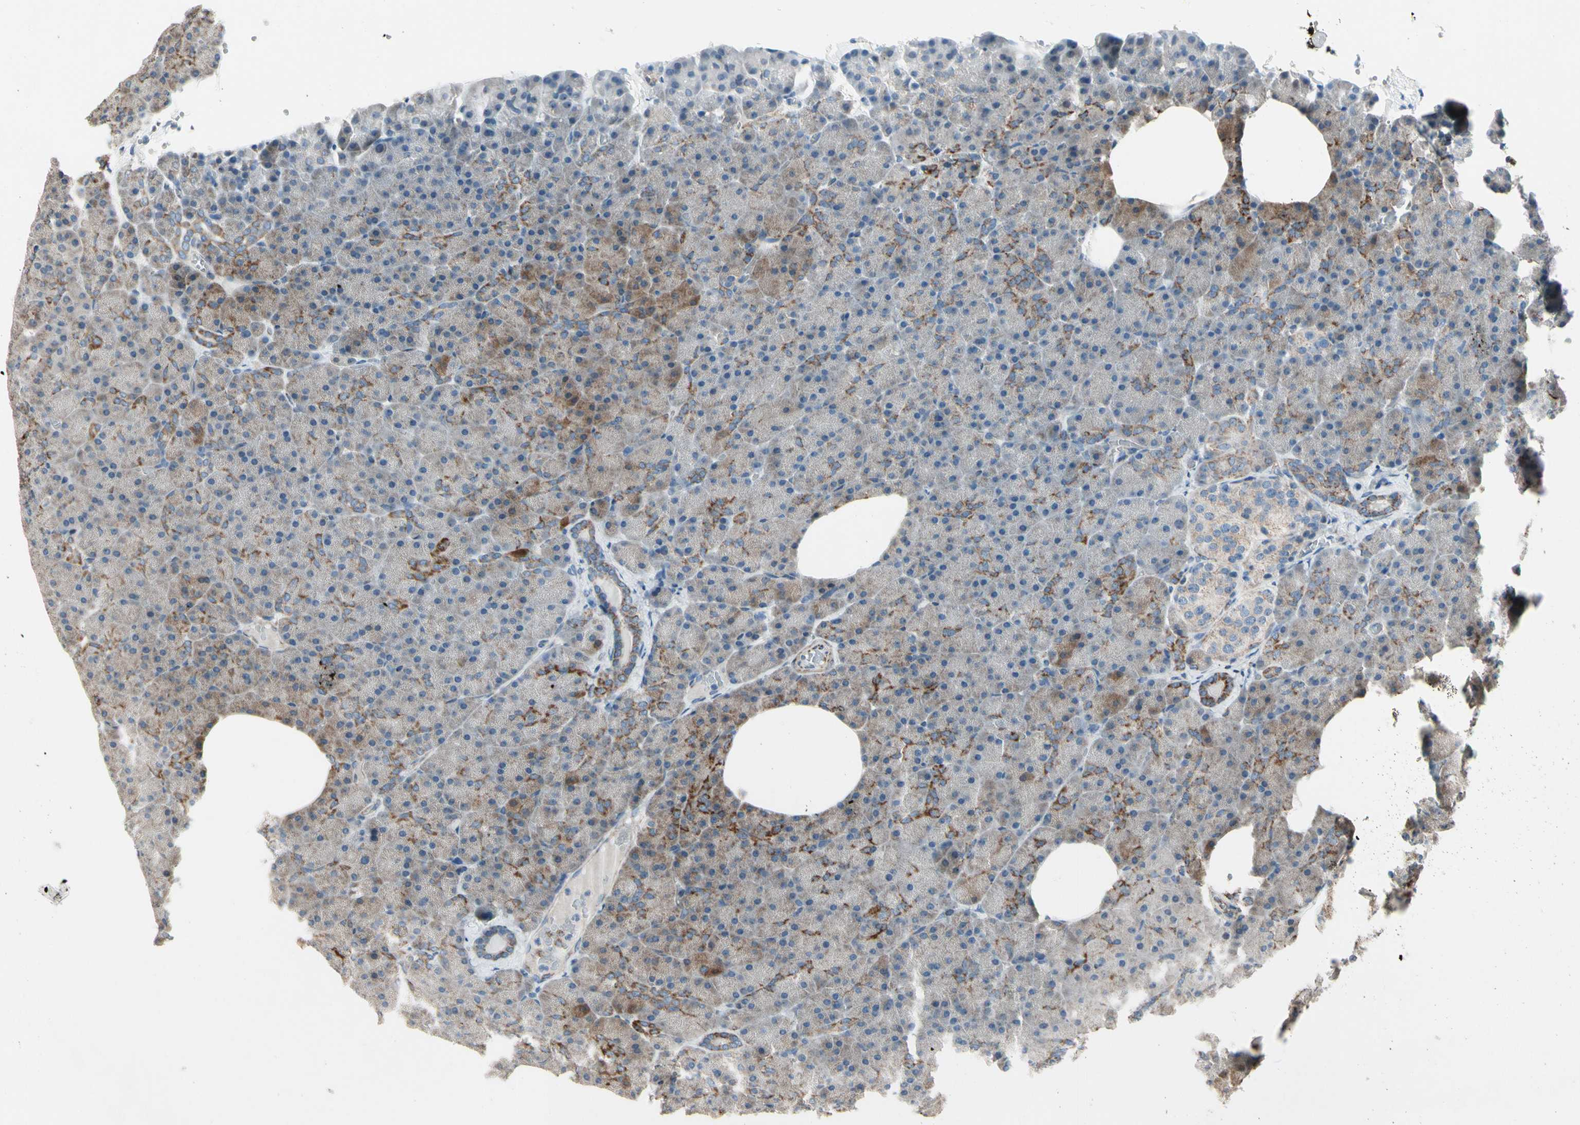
{"staining": {"intensity": "weak", "quantity": ">75%", "location": "cytoplasmic/membranous"}, "tissue": "pancreas", "cell_type": "Exocrine glandular cells", "image_type": "normal", "snomed": [{"axis": "morphology", "description": "Normal tissue, NOS"}, {"axis": "topography", "description": "Pancreas"}], "caption": "Weak cytoplasmic/membranous staining is appreciated in about >75% of exocrine glandular cells in benign pancreas. Nuclei are stained in blue.", "gene": "CPT1A", "patient": {"sex": "female", "age": 35}}